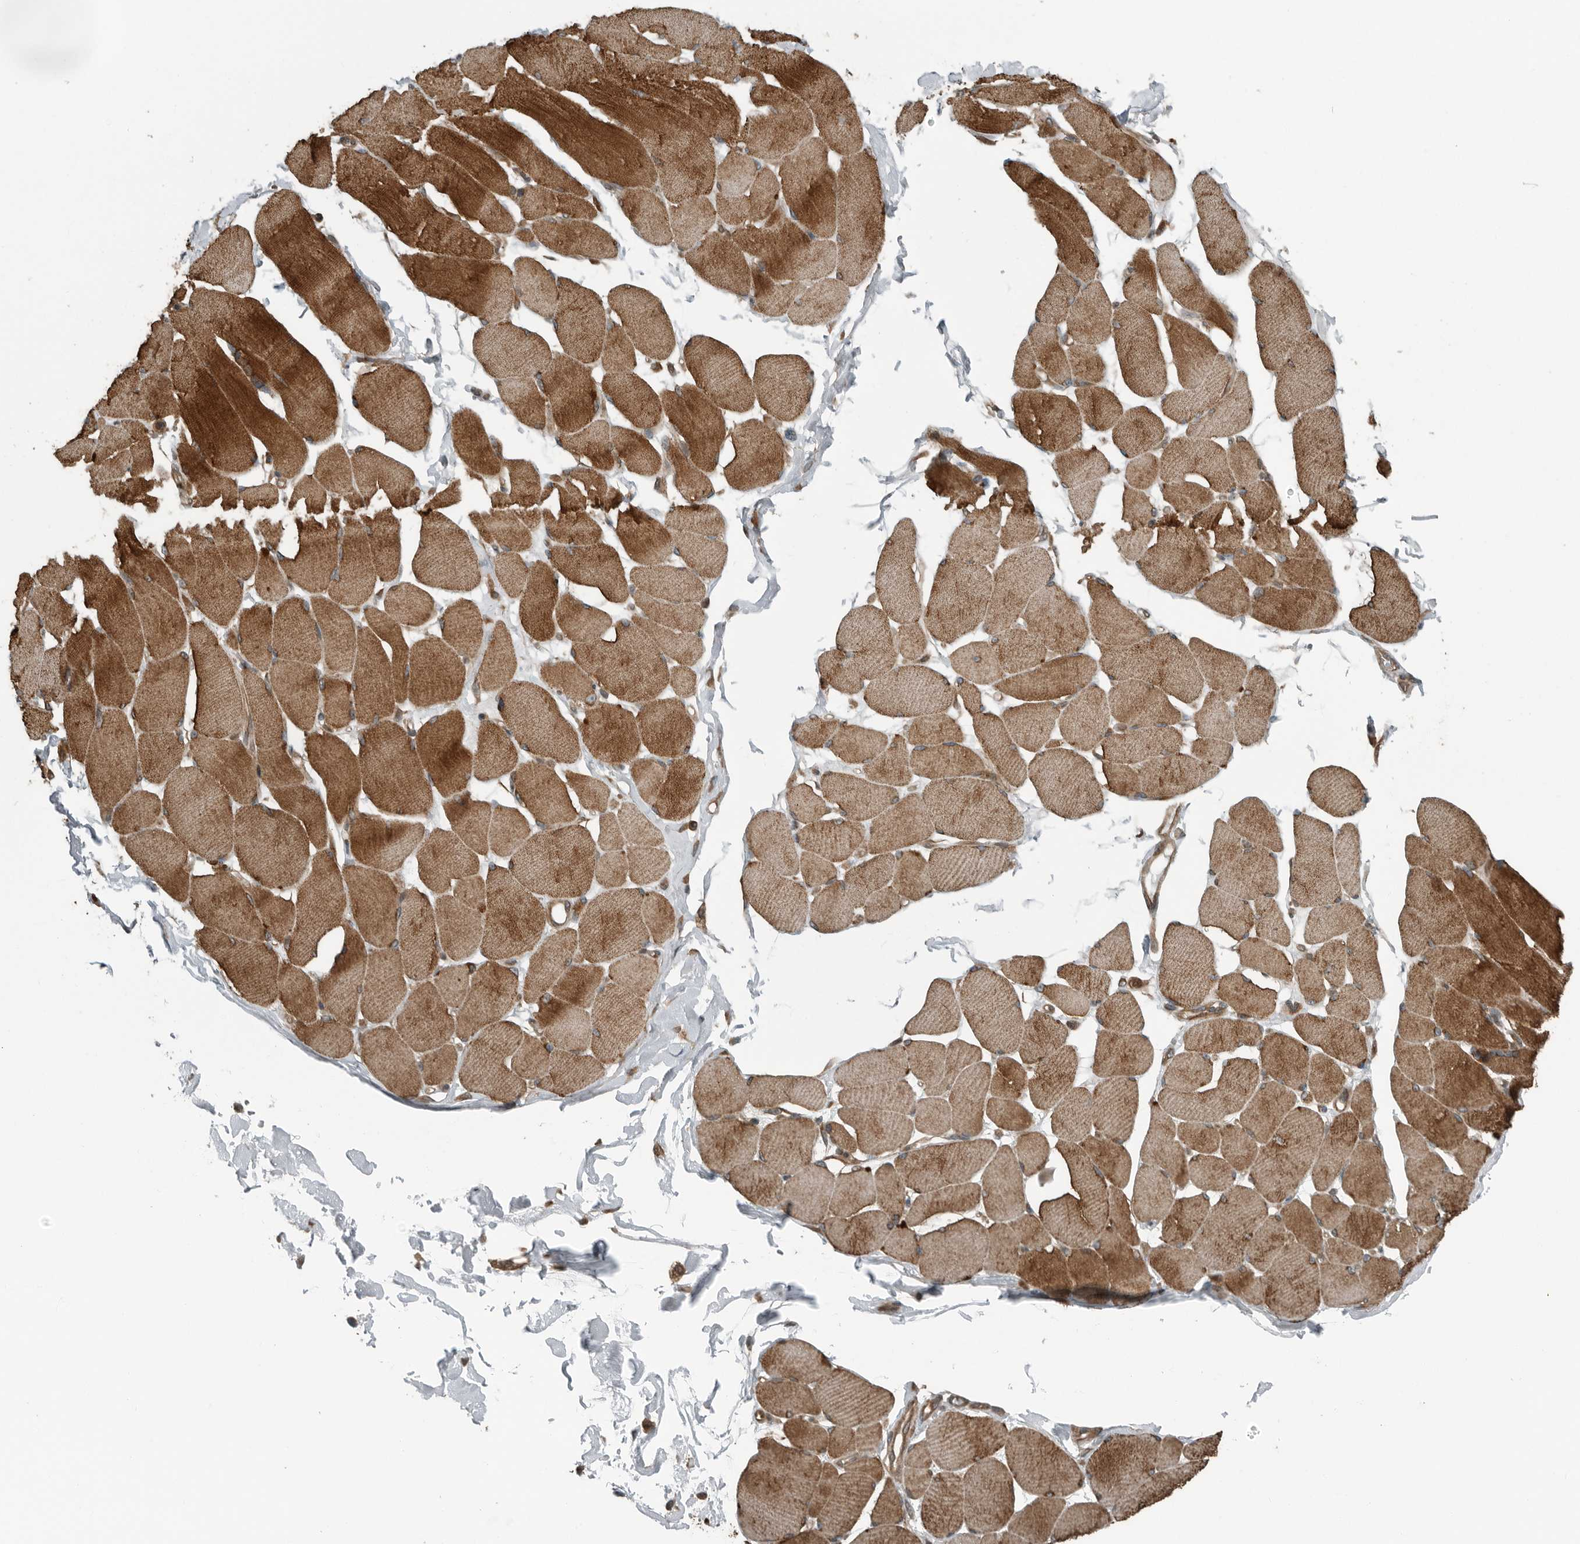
{"staining": {"intensity": "strong", "quantity": ">75%", "location": "cytoplasmic/membranous"}, "tissue": "skeletal muscle", "cell_type": "Myocytes", "image_type": "normal", "snomed": [{"axis": "morphology", "description": "Normal tissue, NOS"}, {"axis": "topography", "description": "Skin"}, {"axis": "topography", "description": "Skeletal muscle"}], "caption": "DAB immunohistochemical staining of unremarkable skeletal muscle displays strong cytoplasmic/membranous protein positivity in about >75% of myocytes. Nuclei are stained in blue.", "gene": "AMFR", "patient": {"sex": "male", "age": 83}}